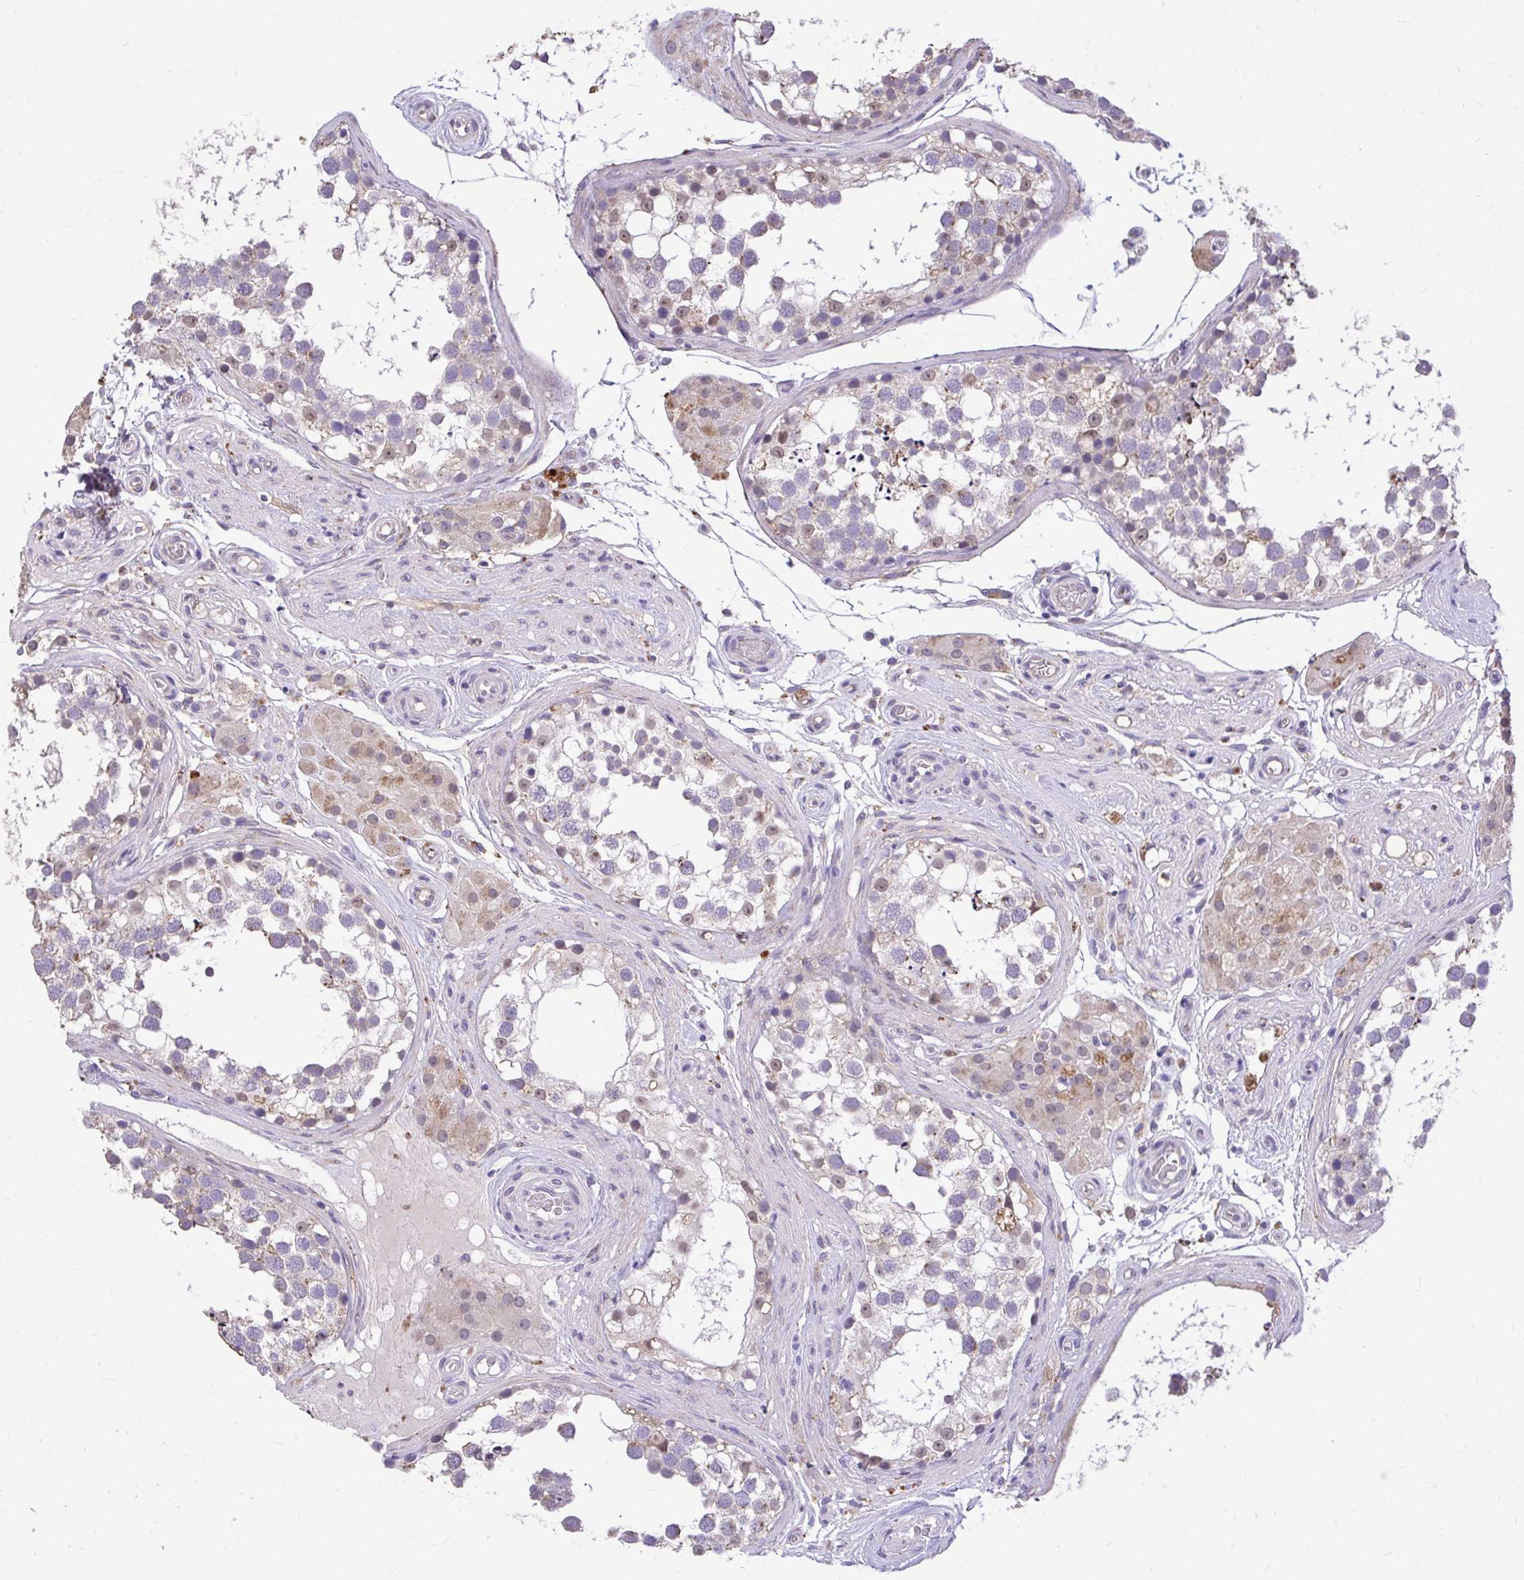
{"staining": {"intensity": "weak", "quantity": "25%-75%", "location": "cytoplasmic/membranous"}, "tissue": "testis", "cell_type": "Cells in seminiferous ducts", "image_type": "normal", "snomed": [{"axis": "morphology", "description": "Normal tissue, NOS"}, {"axis": "morphology", "description": "Seminoma, NOS"}, {"axis": "topography", "description": "Testis"}], "caption": "Cells in seminiferous ducts demonstrate low levels of weak cytoplasmic/membranous positivity in about 25%-75% of cells in normal human testis. Immunohistochemistry (ihc) stains the protein in brown and the nuclei are stained blue.", "gene": "MPC2", "patient": {"sex": "male", "age": 65}}